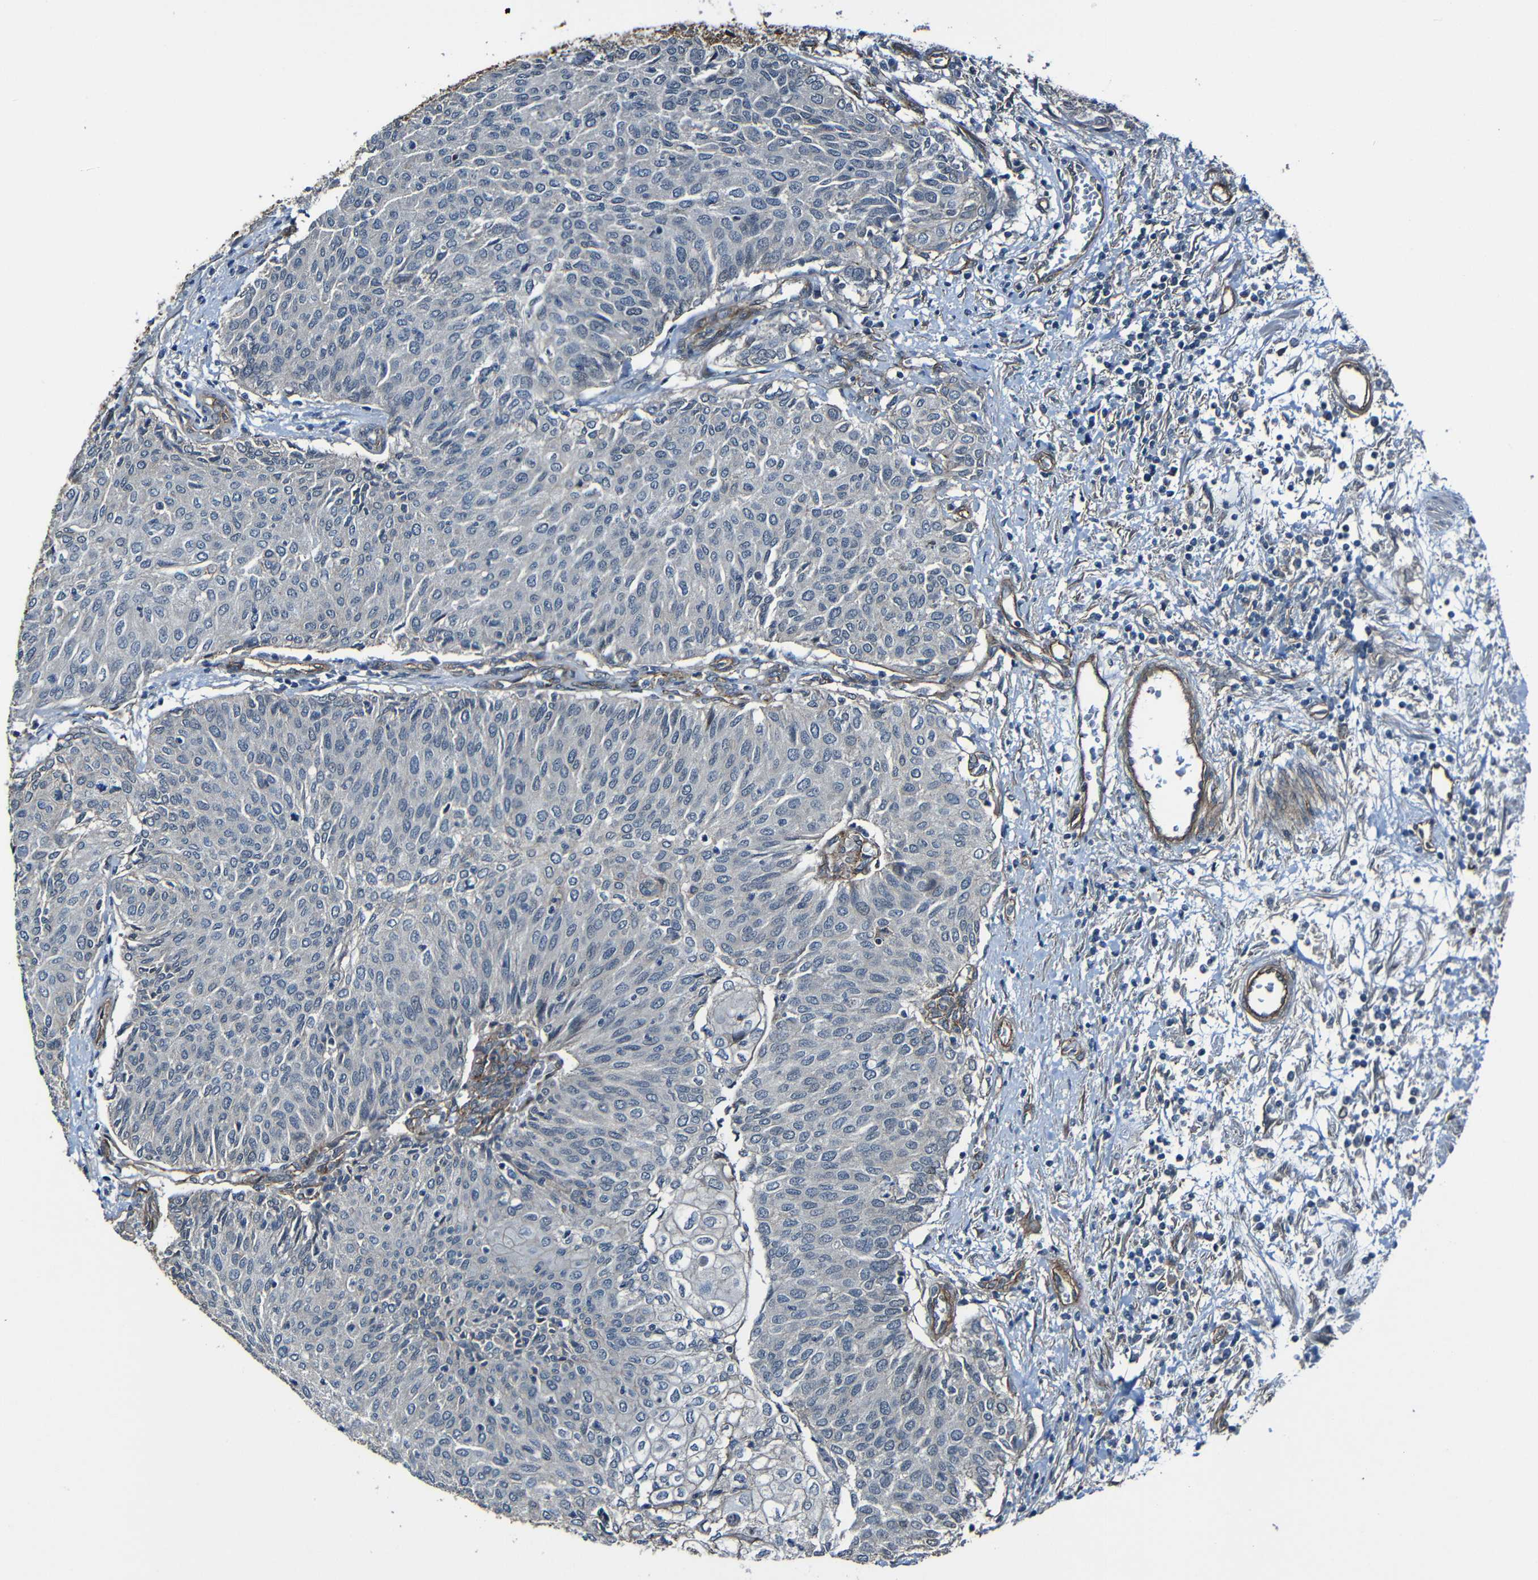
{"staining": {"intensity": "negative", "quantity": "none", "location": "none"}, "tissue": "urothelial cancer", "cell_type": "Tumor cells", "image_type": "cancer", "snomed": [{"axis": "morphology", "description": "Urothelial carcinoma, Low grade"}, {"axis": "topography", "description": "Urinary bladder"}], "caption": "This is a micrograph of immunohistochemistry (IHC) staining of urothelial cancer, which shows no expression in tumor cells.", "gene": "LGR5", "patient": {"sex": "female", "age": 79}}